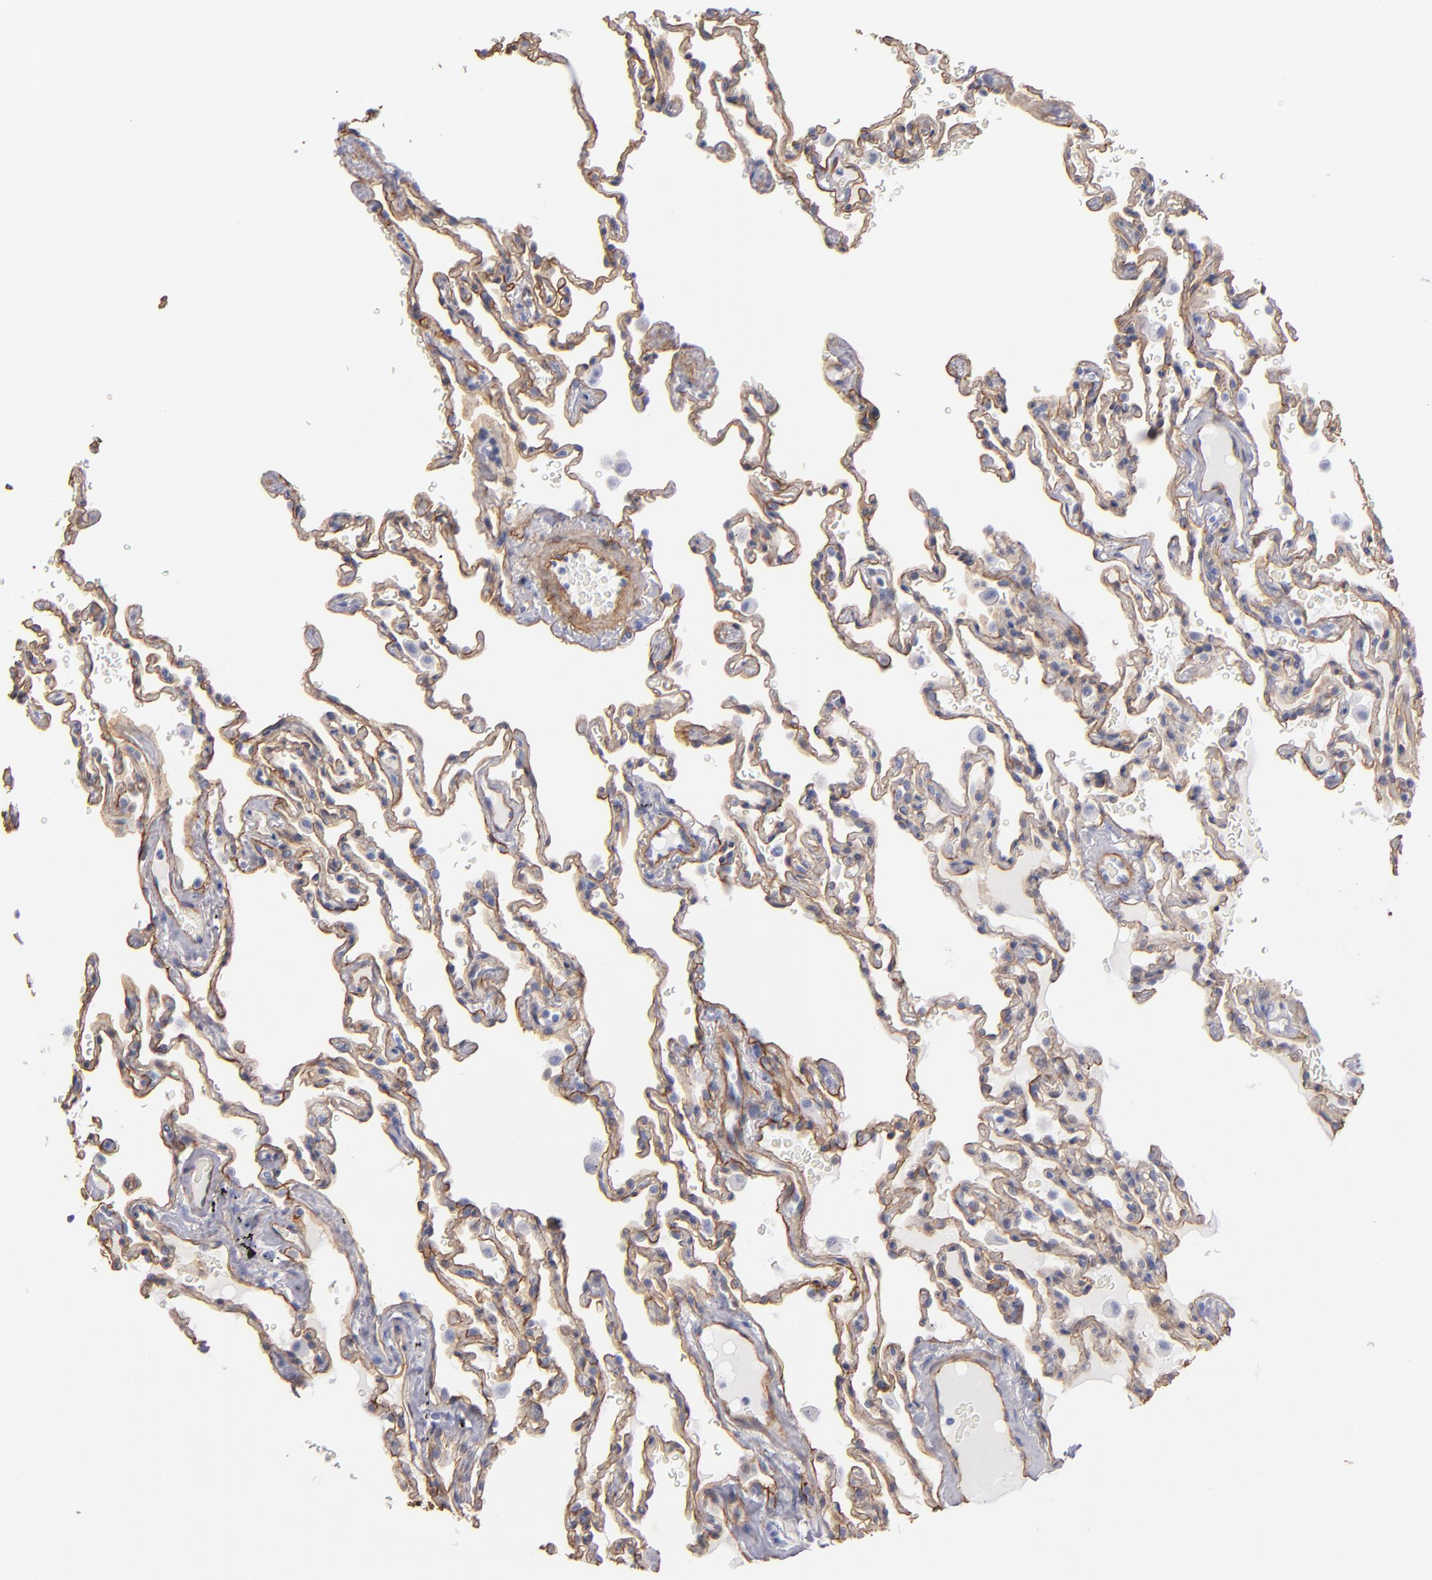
{"staining": {"intensity": "moderate", "quantity": "25%-75%", "location": "cytoplasmic/membranous"}, "tissue": "lung", "cell_type": "Alveolar cells", "image_type": "normal", "snomed": [{"axis": "morphology", "description": "Normal tissue, NOS"}, {"axis": "topography", "description": "Lung"}], "caption": "Lung stained with DAB (3,3'-diaminobenzidine) immunohistochemistry reveals medium levels of moderate cytoplasmic/membranous expression in about 25%-75% of alveolar cells.", "gene": "LAMC1", "patient": {"sex": "male", "age": 59}}